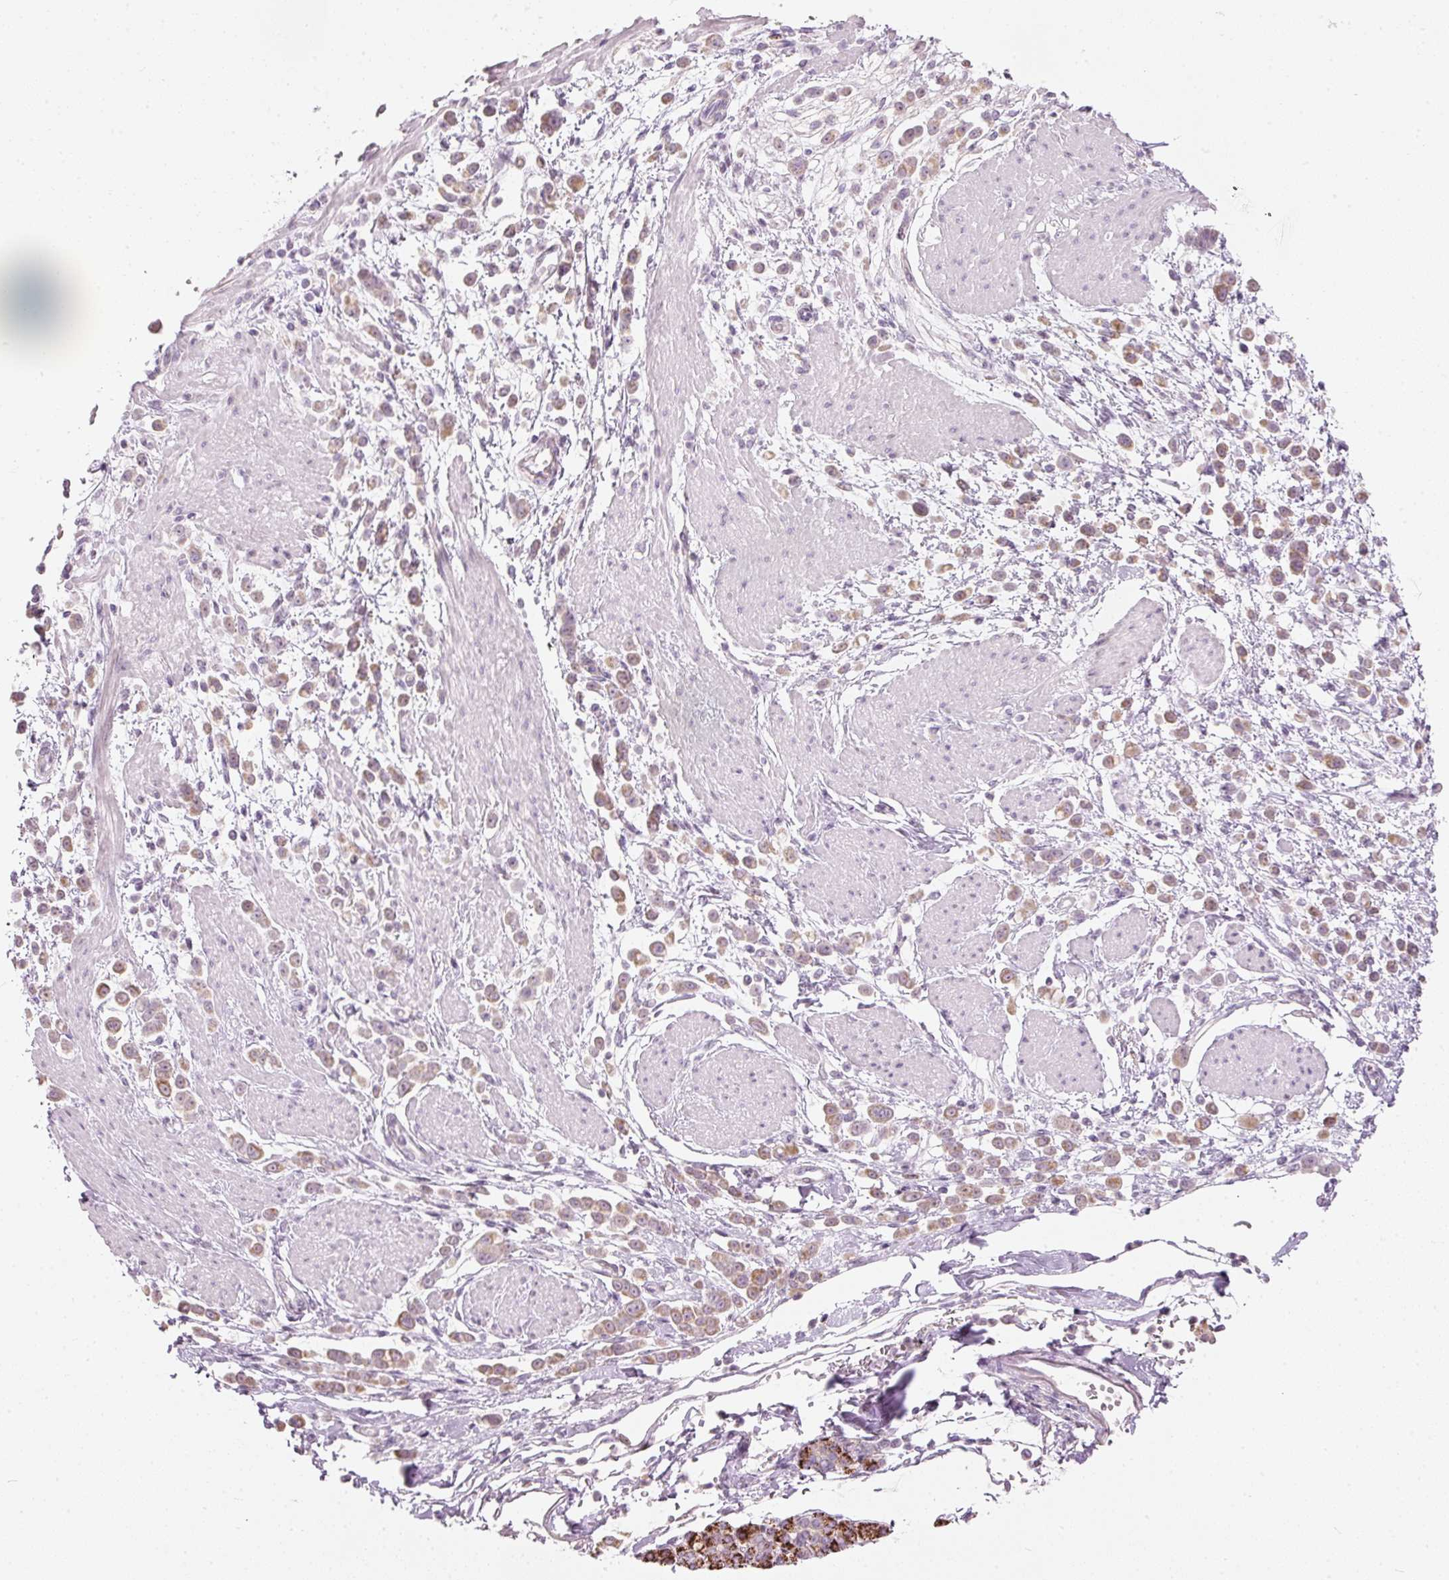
{"staining": {"intensity": "weak", "quantity": ">75%", "location": "cytoplasmic/membranous"}, "tissue": "pancreatic cancer", "cell_type": "Tumor cells", "image_type": "cancer", "snomed": [{"axis": "morphology", "description": "Normal tissue, NOS"}, {"axis": "morphology", "description": "Adenocarcinoma, NOS"}, {"axis": "topography", "description": "Pancreas"}], "caption": "Pancreatic cancer (adenocarcinoma) was stained to show a protein in brown. There is low levels of weak cytoplasmic/membranous staining in approximately >75% of tumor cells. (Stains: DAB in brown, nuclei in blue, Microscopy: brightfield microscopy at high magnification).", "gene": "RNF39", "patient": {"sex": "female", "age": 64}}